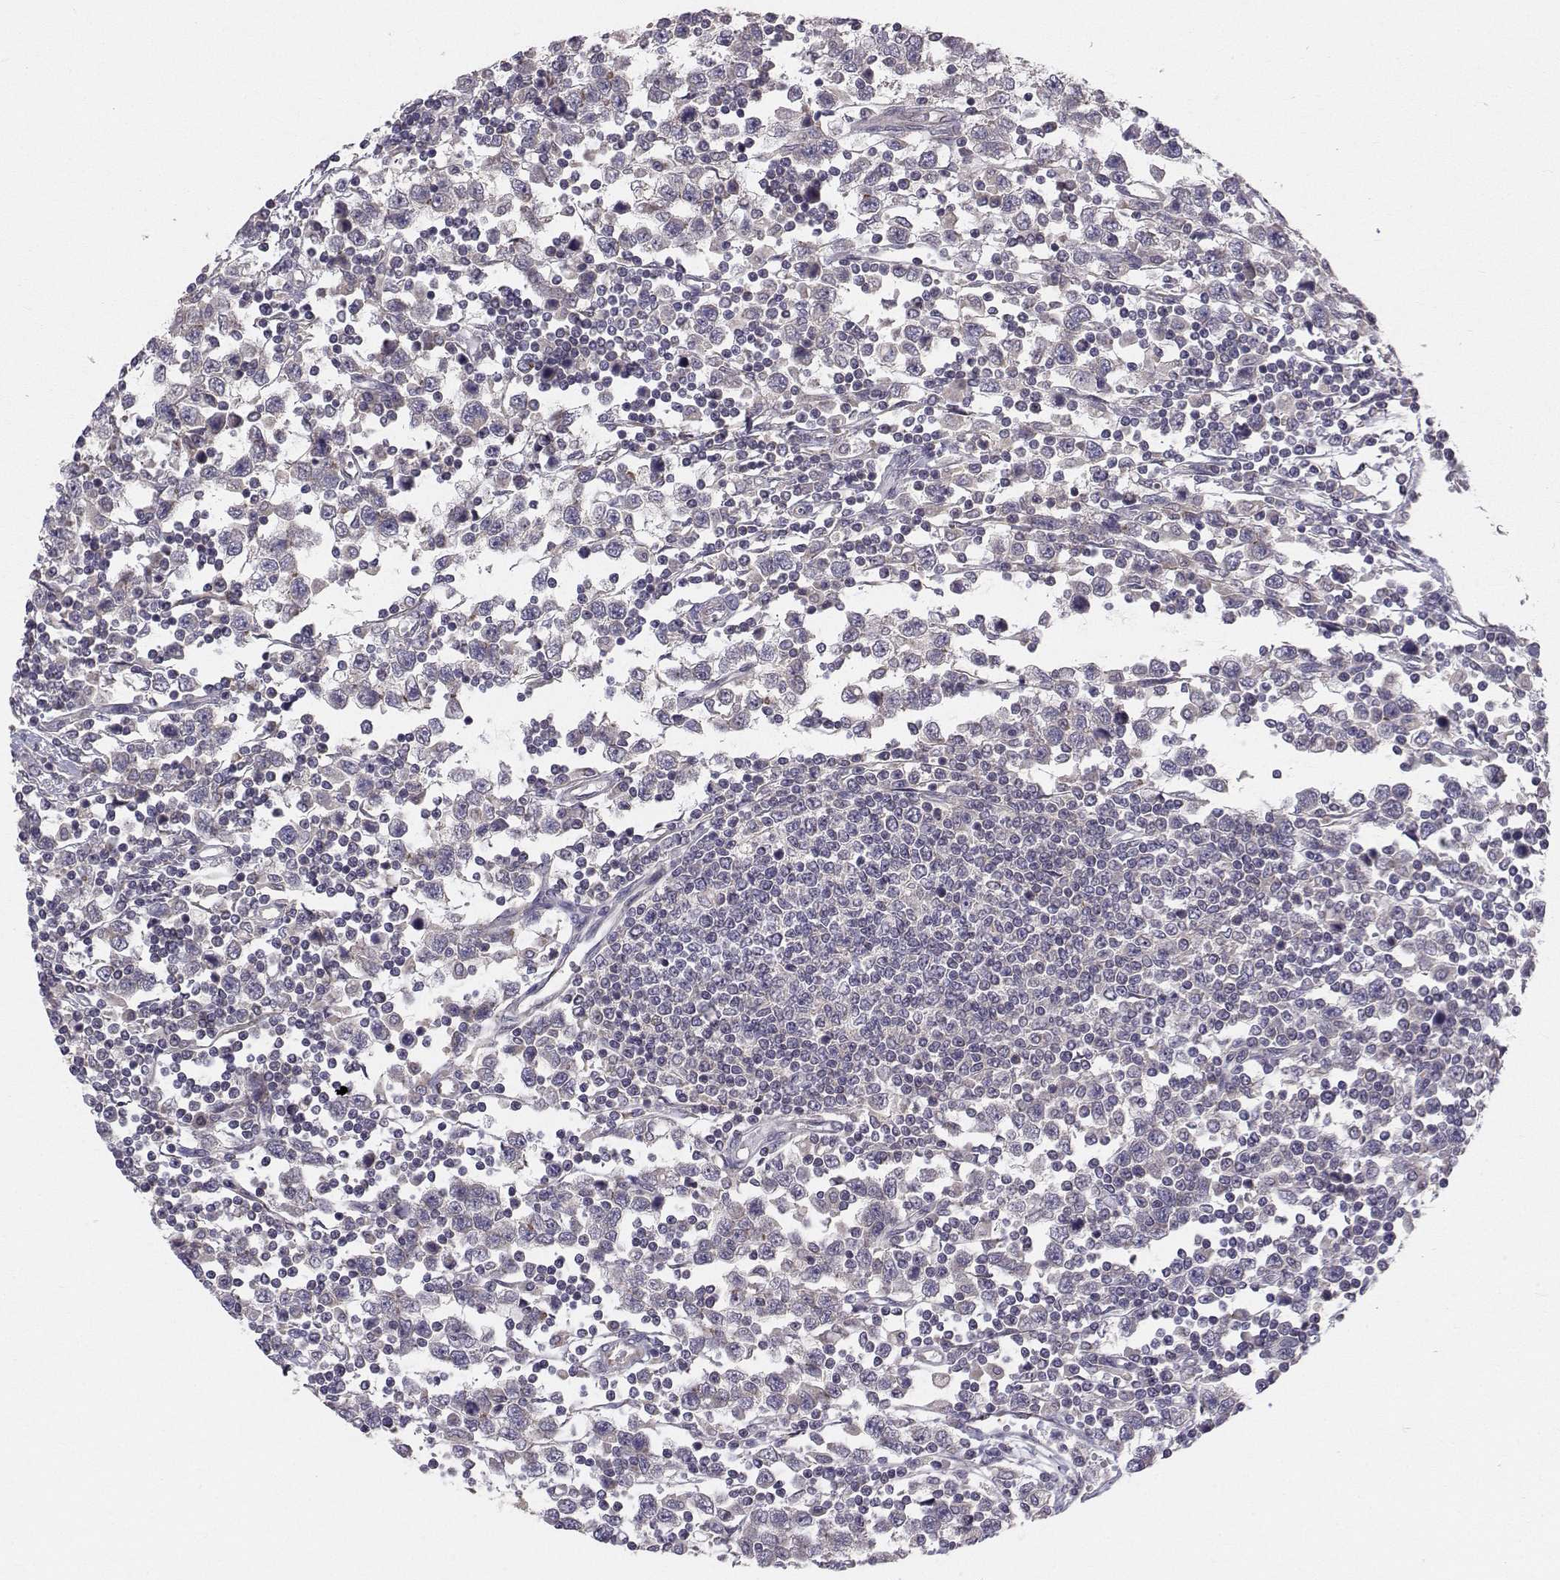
{"staining": {"intensity": "negative", "quantity": "none", "location": "none"}, "tissue": "testis cancer", "cell_type": "Tumor cells", "image_type": "cancer", "snomed": [{"axis": "morphology", "description": "Seminoma, NOS"}, {"axis": "topography", "description": "Testis"}], "caption": "This is an IHC photomicrograph of testis seminoma. There is no staining in tumor cells.", "gene": "PEX5L", "patient": {"sex": "male", "age": 34}}